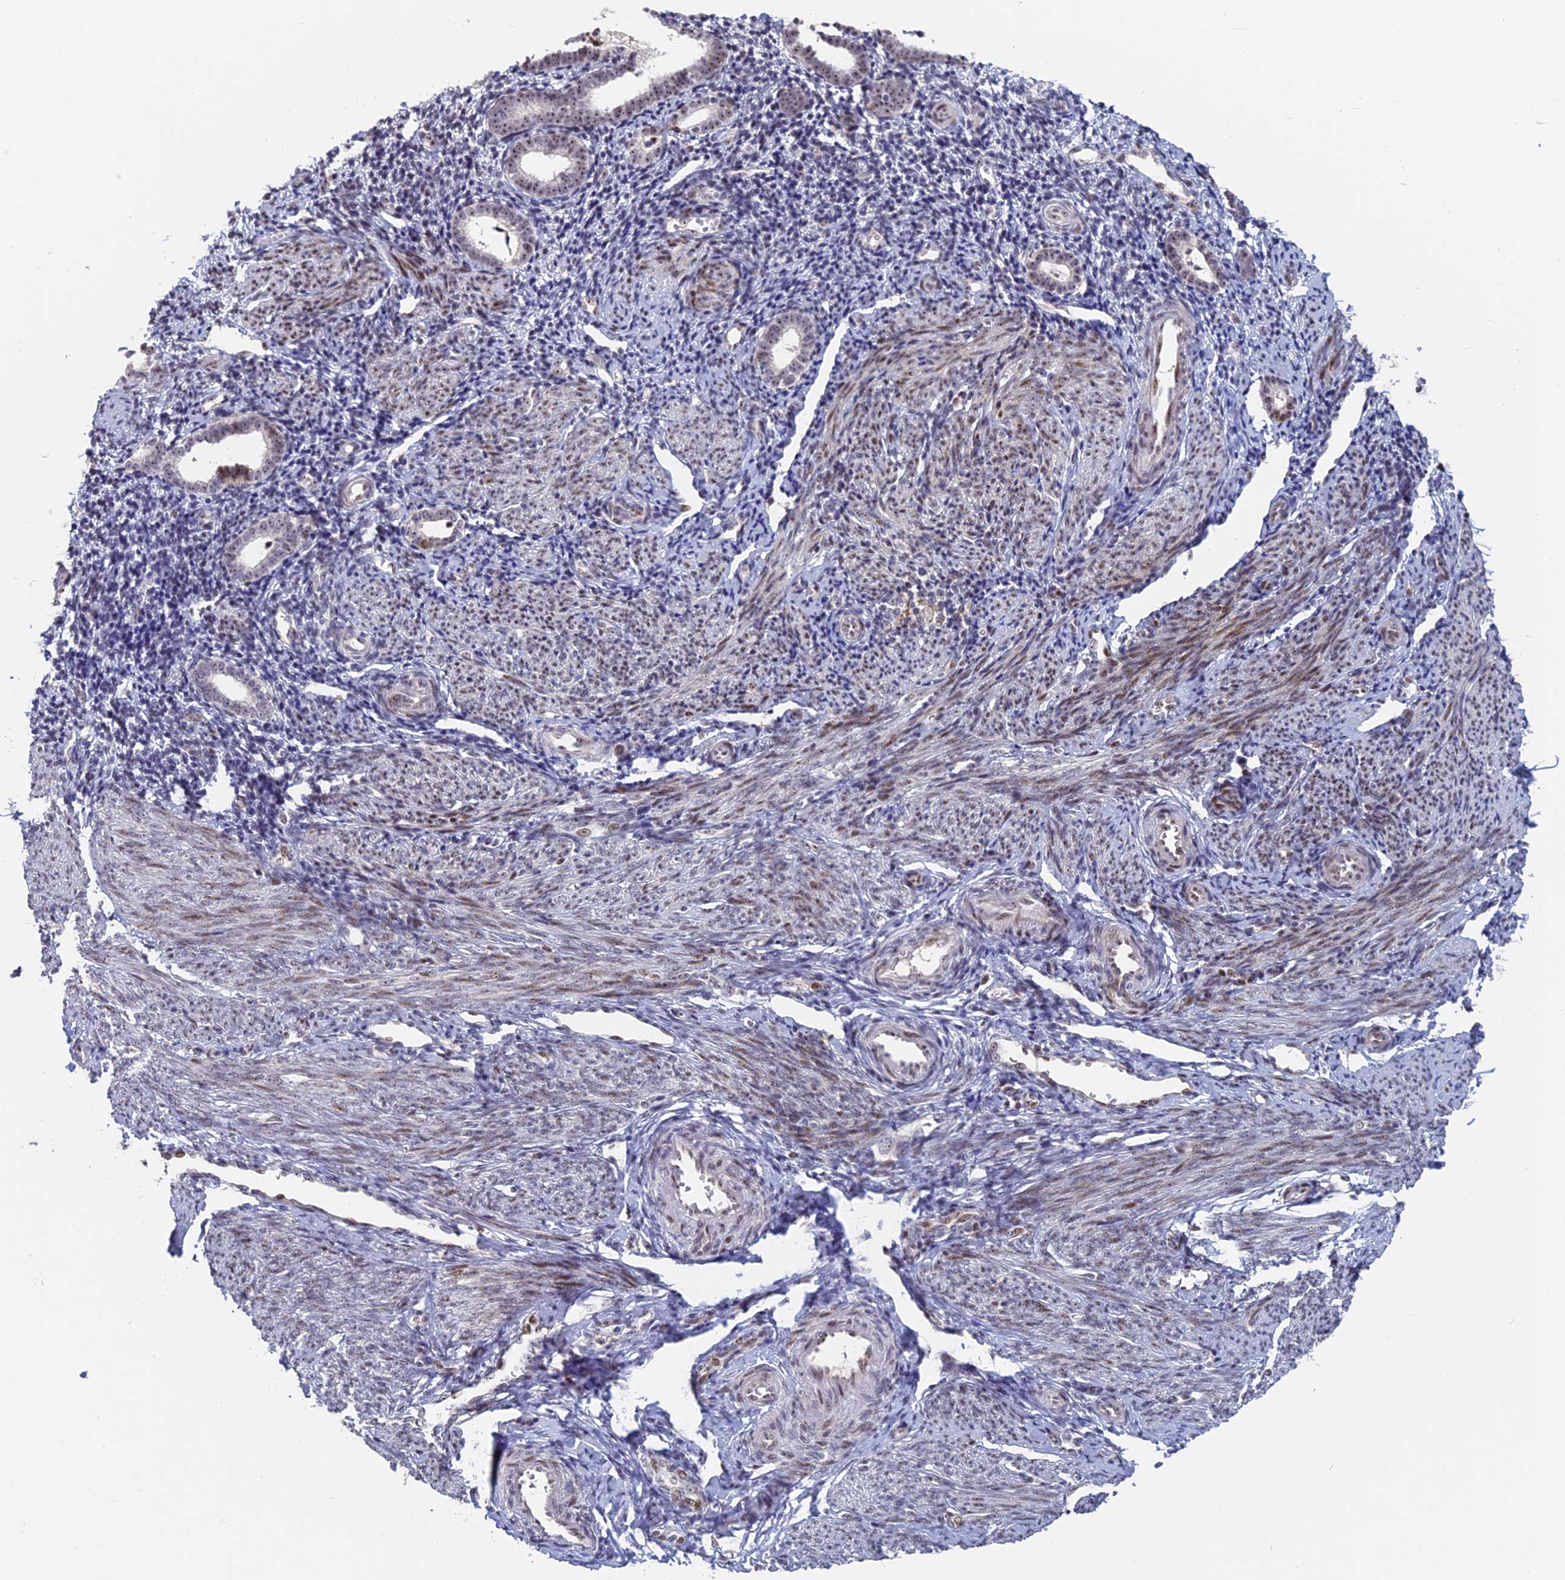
{"staining": {"intensity": "weak", "quantity": "<25%", "location": "cytoplasmic/membranous"}, "tissue": "endometrium", "cell_type": "Cells in endometrial stroma", "image_type": "normal", "snomed": [{"axis": "morphology", "description": "Normal tissue, NOS"}, {"axis": "topography", "description": "Endometrium"}], "caption": "Photomicrograph shows no protein staining in cells in endometrial stroma of normal endometrium.", "gene": "FAM131A", "patient": {"sex": "female", "age": 56}}